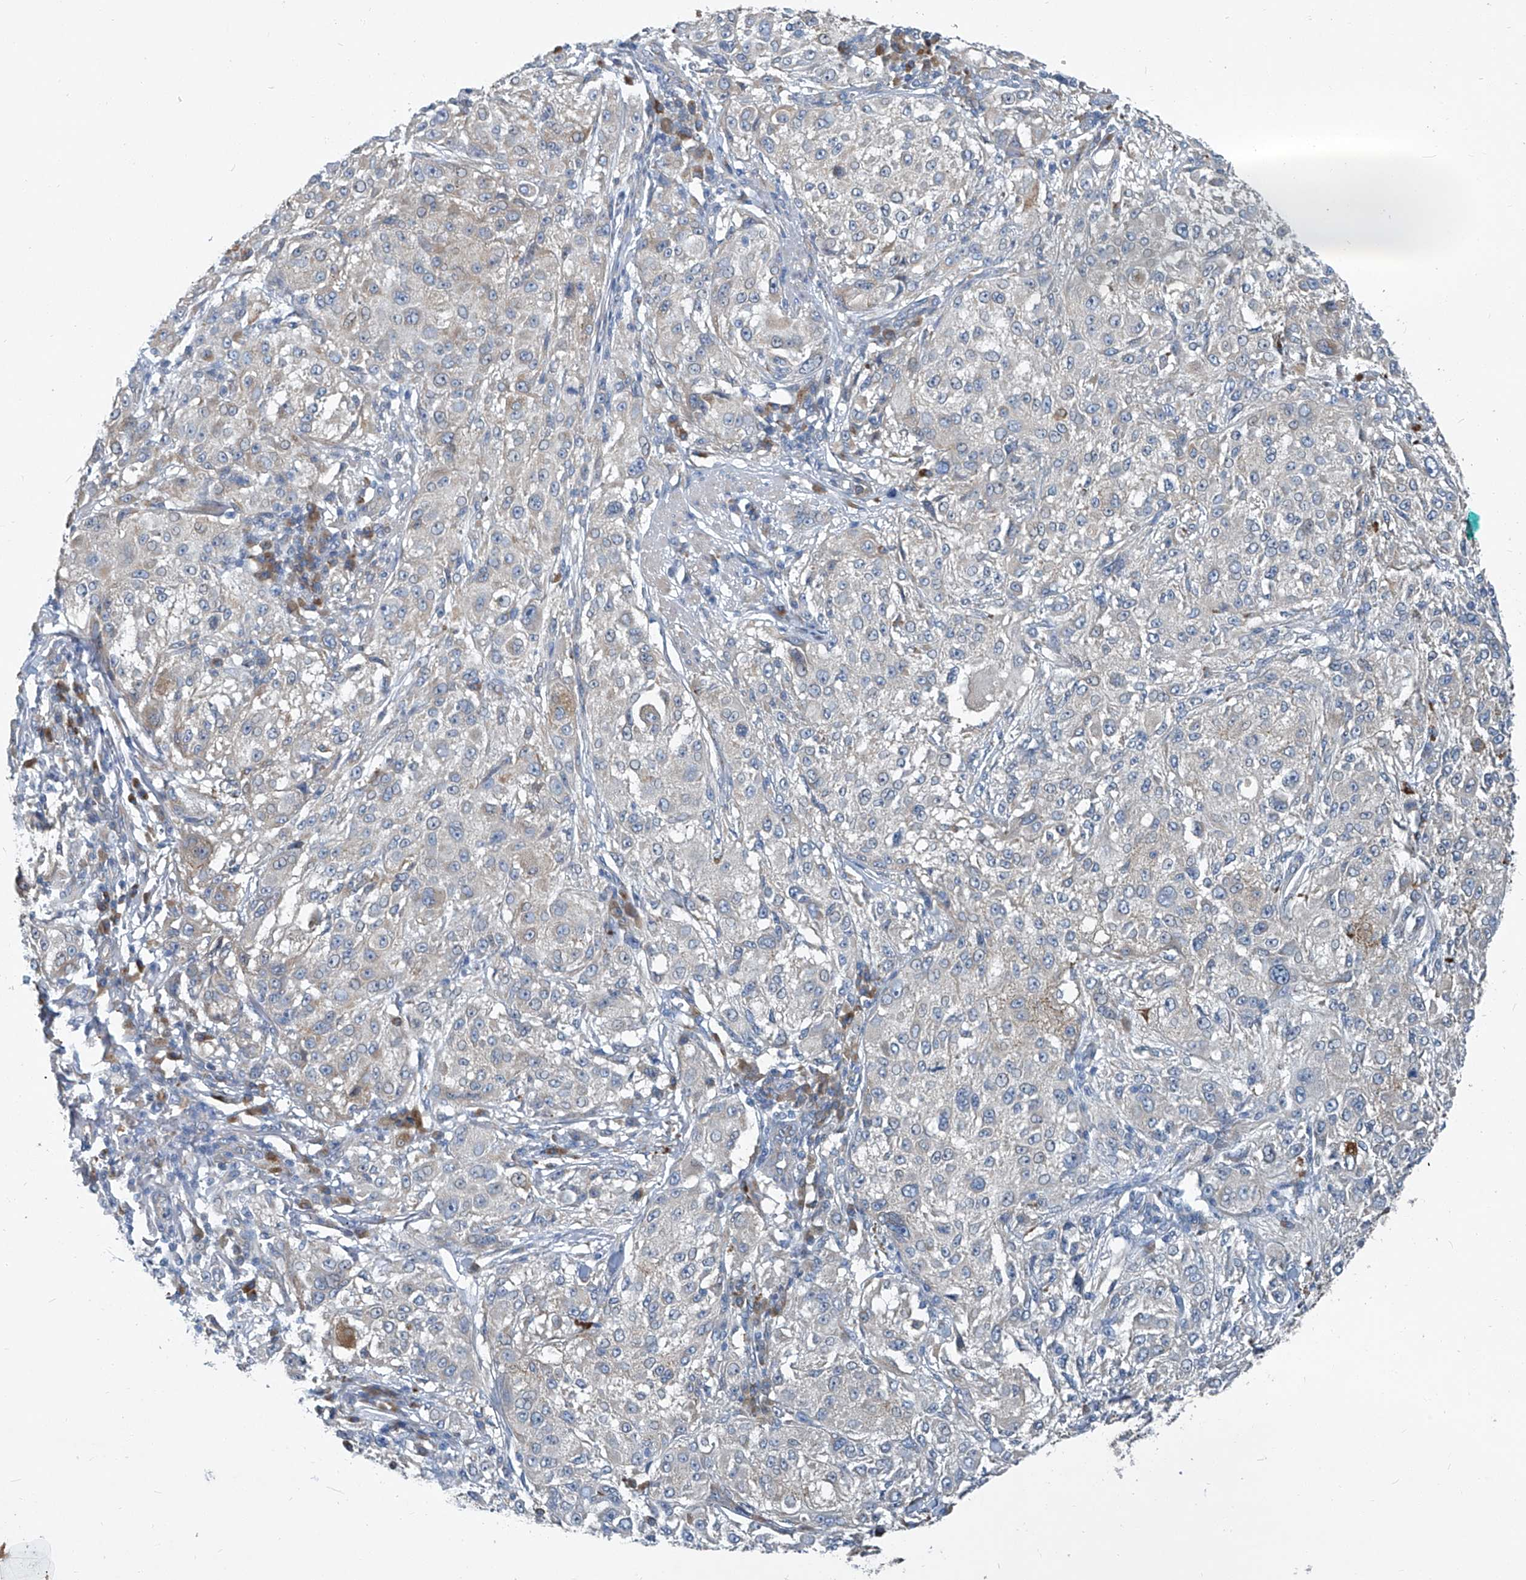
{"staining": {"intensity": "weak", "quantity": "25%-75%", "location": "cytoplasmic/membranous"}, "tissue": "melanoma", "cell_type": "Tumor cells", "image_type": "cancer", "snomed": [{"axis": "morphology", "description": "Necrosis, NOS"}, {"axis": "morphology", "description": "Malignant melanoma, NOS"}, {"axis": "topography", "description": "Skin"}], "caption": "Weak cytoplasmic/membranous protein positivity is appreciated in approximately 25%-75% of tumor cells in malignant melanoma.", "gene": "SLC26A11", "patient": {"sex": "female", "age": 87}}